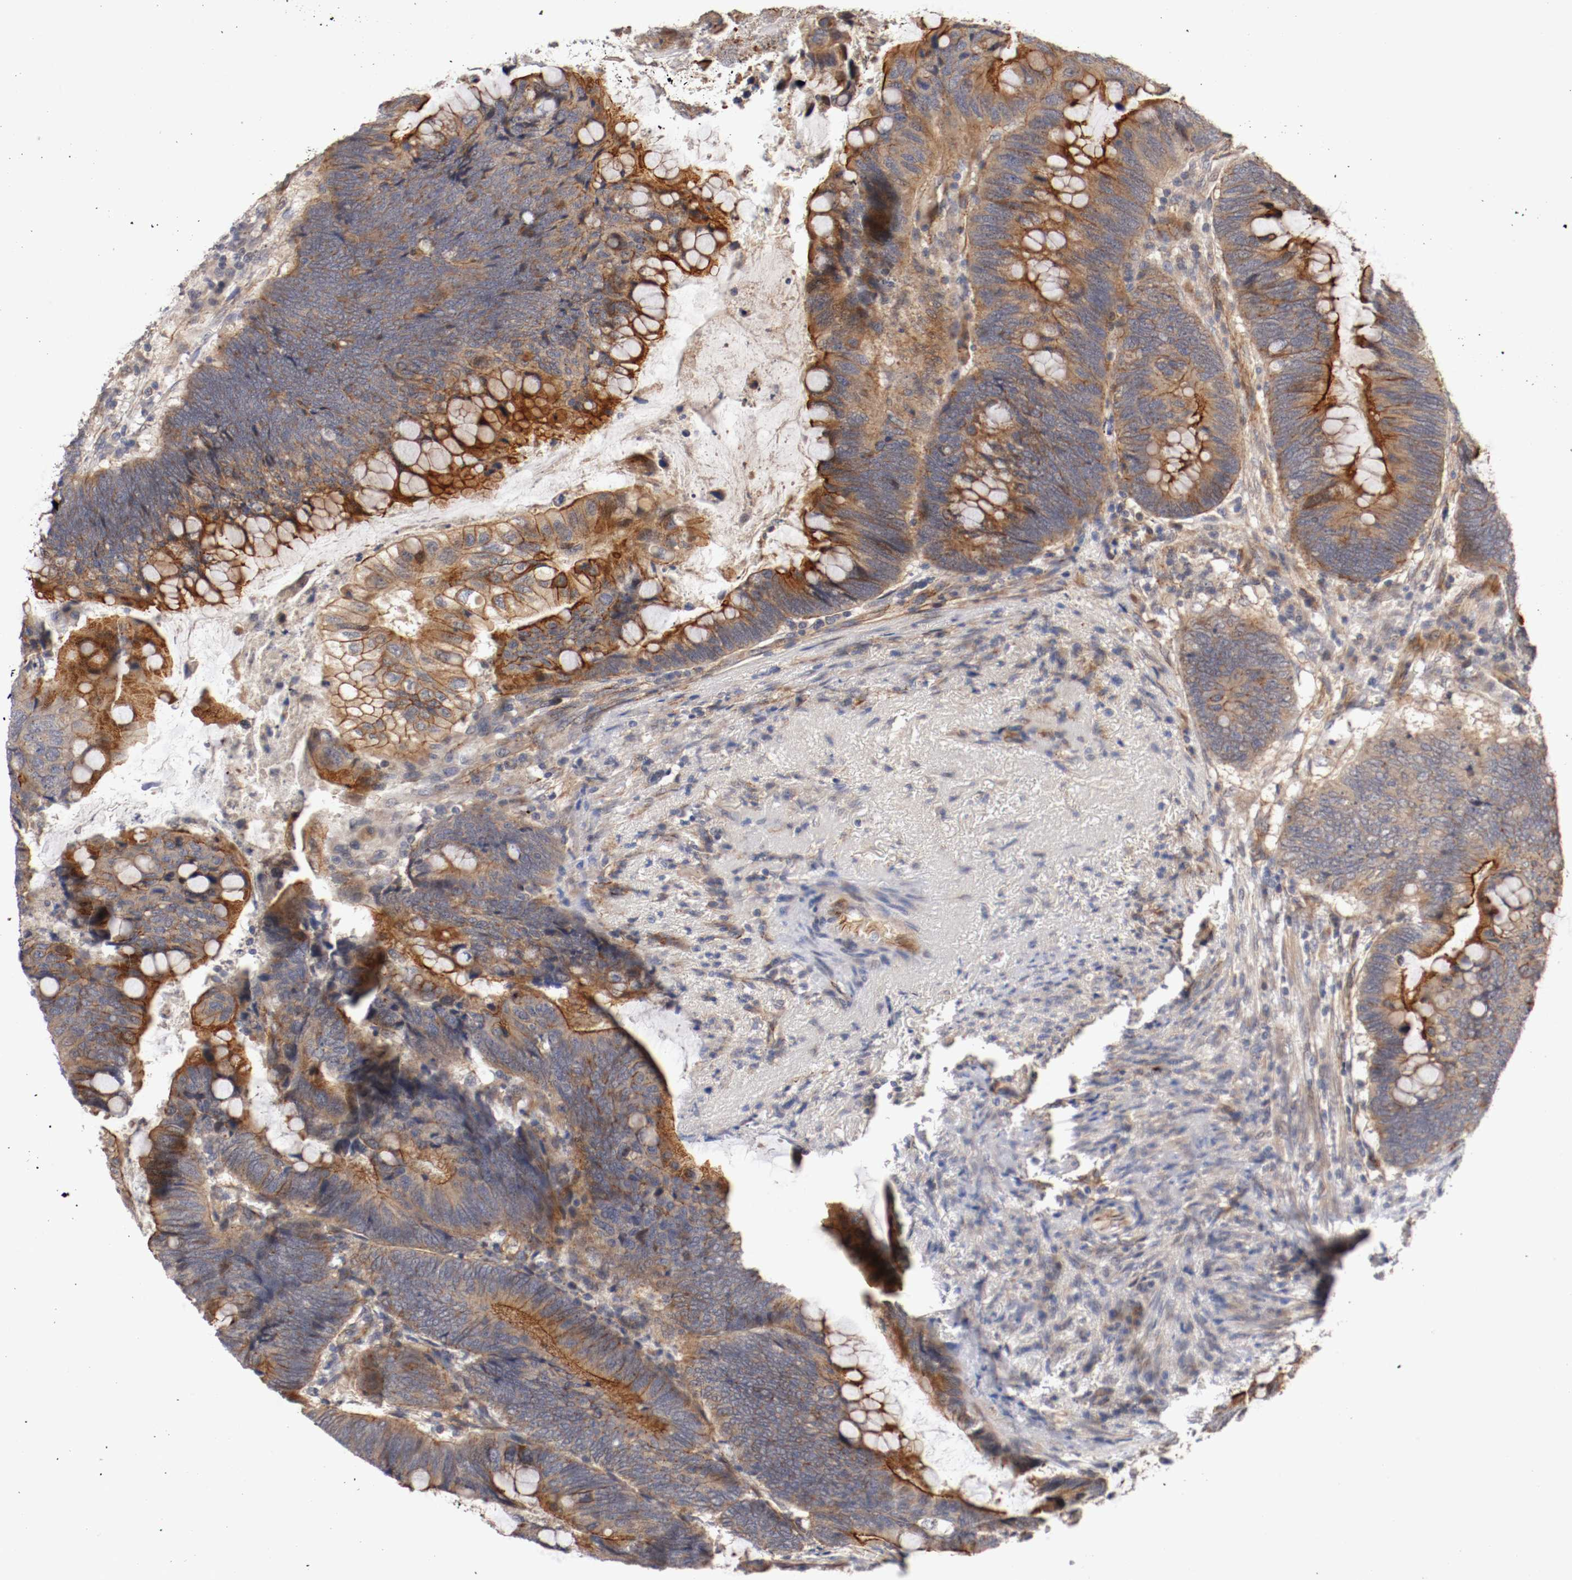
{"staining": {"intensity": "strong", "quantity": "25%-75%", "location": "cytoplasmic/membranous"}, "tissue": "colorectal cancer", "cell_type": "Tumor cells", "image_type": "cancer", "snomed": [{"axis": "morphology", "description": "Normal tissue, NOS"}, {"axis": "morphology", "description": "Adenocarcinoma, NOS"}, {"axis": "topography", "description": "Rectum"}, {"axis": "topography", "description": "Peripheral nerve tissue"}], "caption": "Strong cytoplasmic/membranous protein positivity is present in approximately 25%-75% of tumor cells in adenocarcinoma (colorectal). The protein of interest is stained brown, and the nuclei are stained in blue (DAB IHC with brightfield microscopy, high magnification).", "gene": "TYK2", "patient": {"sex": "male", "age": 92}}